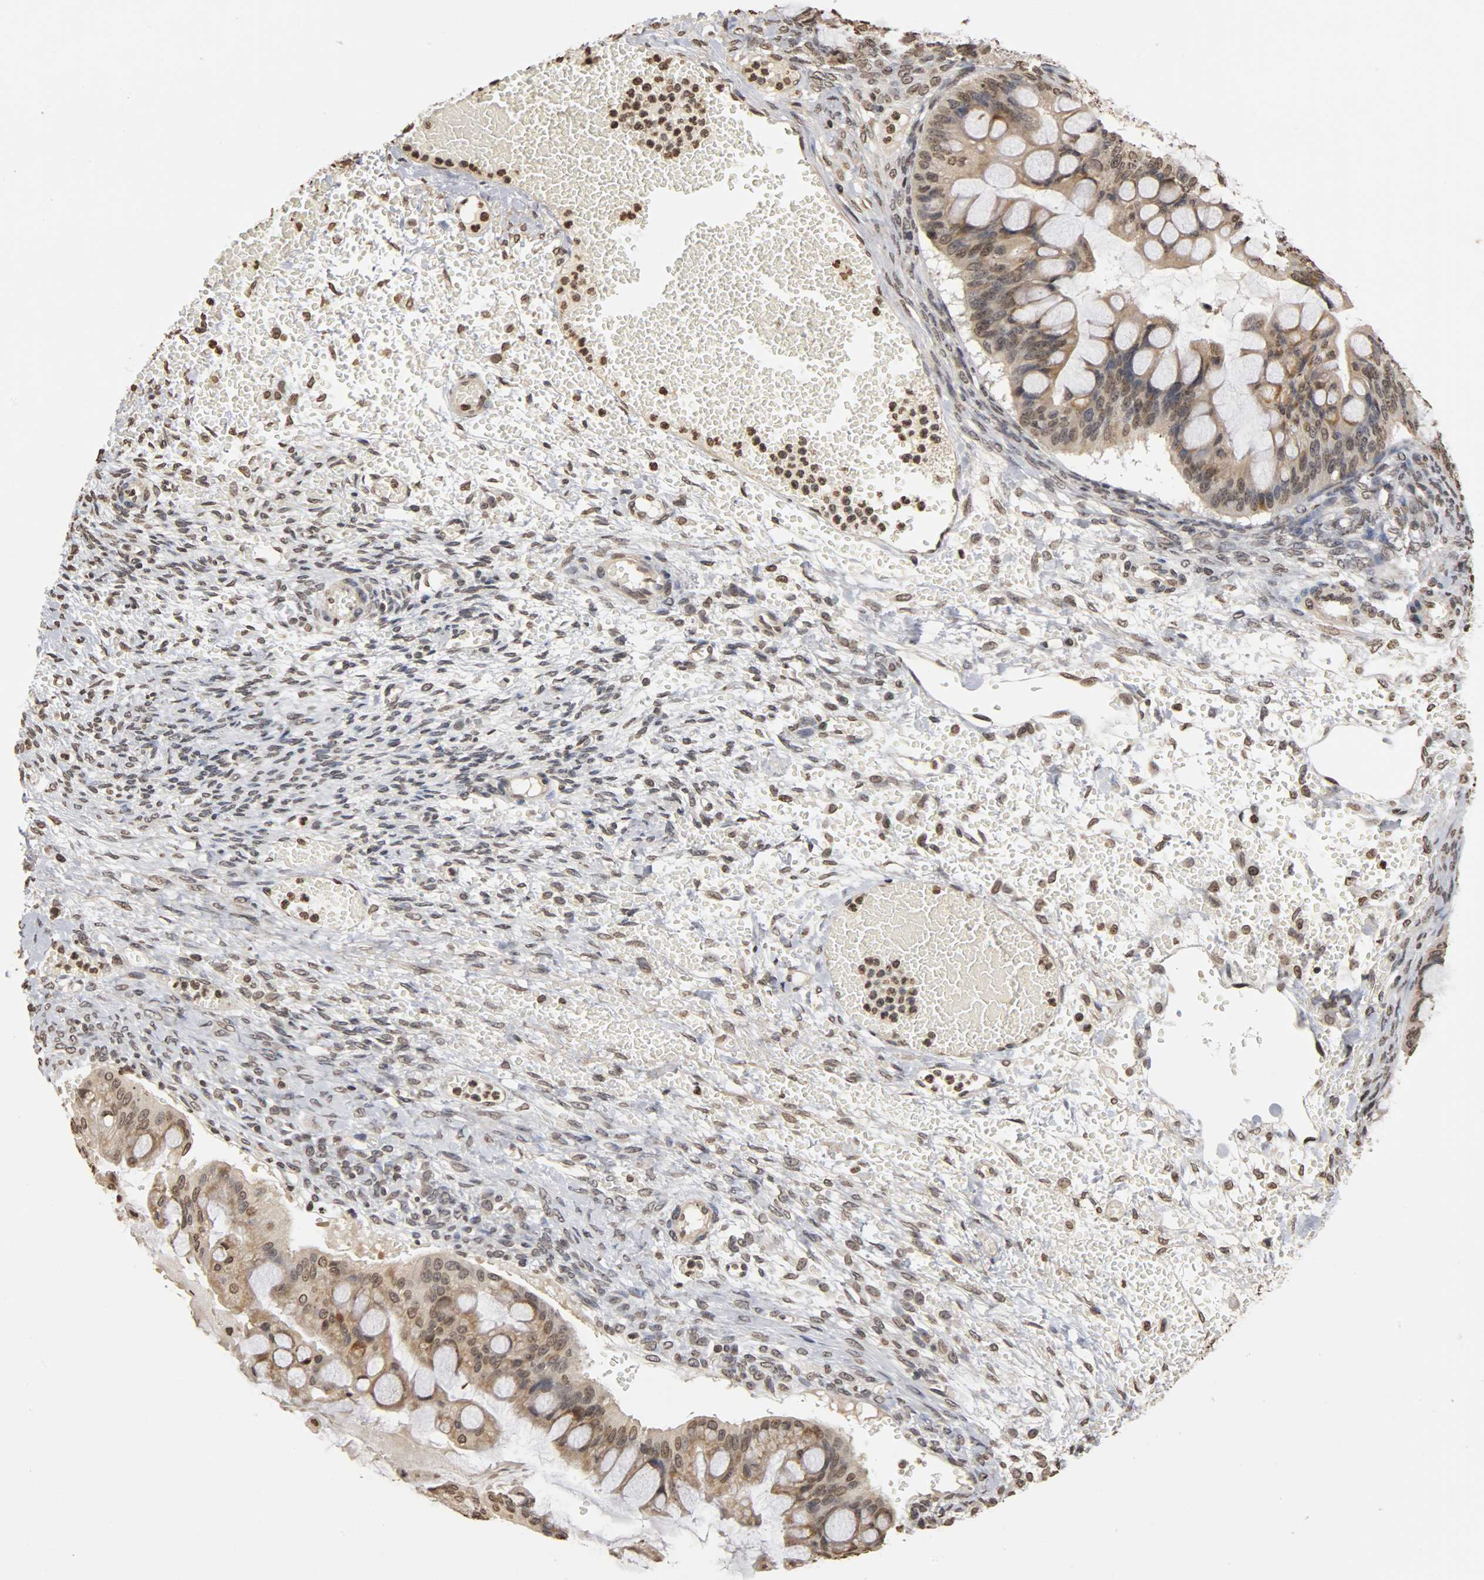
{"staining": {"intensity": "weak", "quantity": "25%-75%", "location": "cytoplasmic/membranous,nuclear"}, "tissue": "ovarian cancer", "cell_type": "Tumor cells", "image_type": "cancer", "snomed": [{"axis": "morphology", "description": "Cystadenocarcinoma, mucinous, NOS"}, {"axis": "topography", "description": "Ovary"}], "caption": "Immunohistochemical staining of human ovarian mucinous cystadenocarcinoma displays low levels of weak cytoplasmic/membranous and nuclear expression in about 25%-75% of tumor cells. (DAB IHC, brown staining for protein, blue staining for nuclei).", "gene": "ERCC2", "patient": {"sex": "female", "age": 73}}